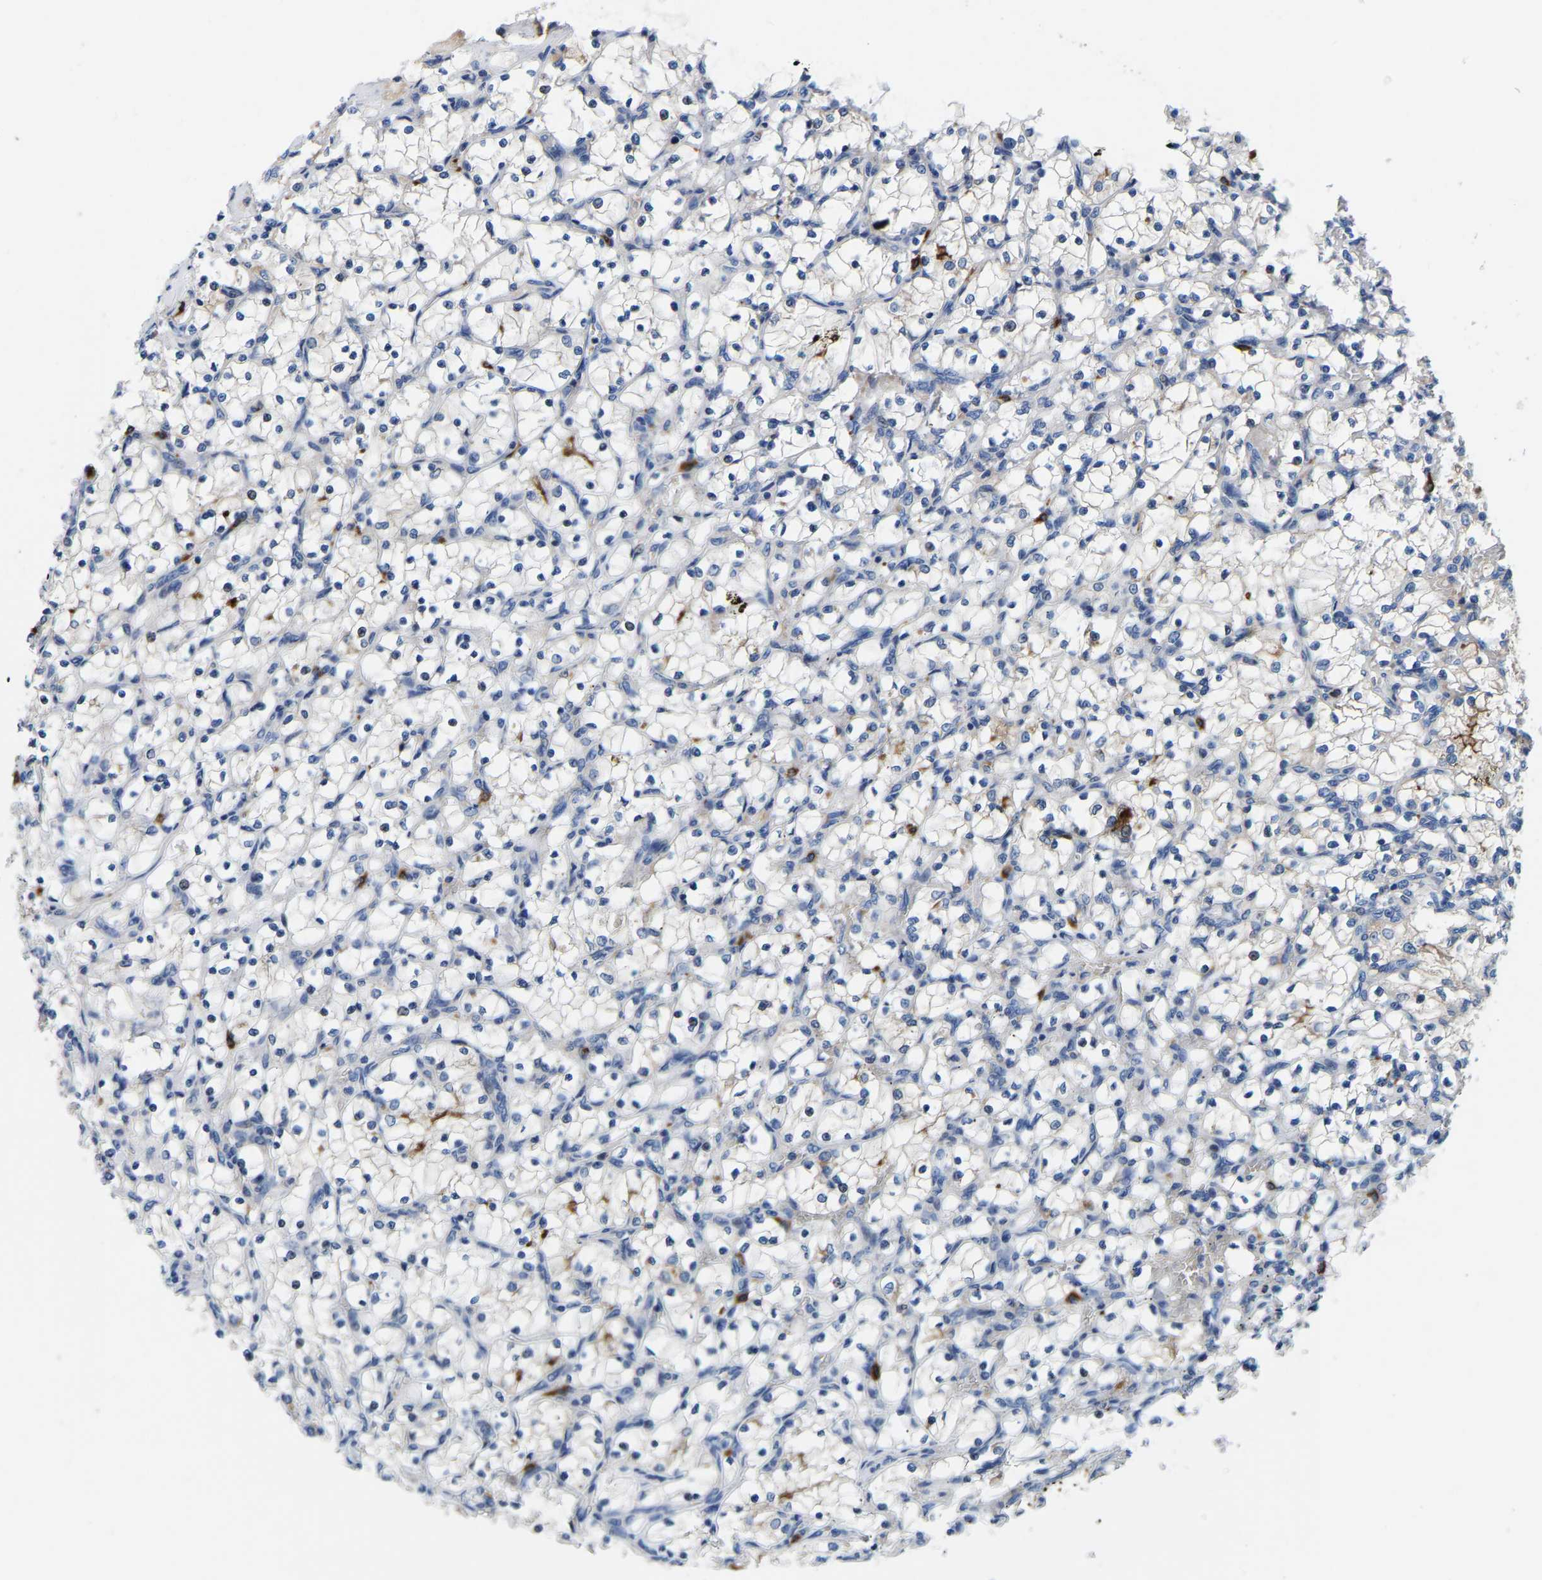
{"staining": {"intensity": "negative", "quantity": "none", "location": "none"}, "tissue": "renal cancer", "cell_type": "Tumor cells", "image_type": "cancer", "snomed": [{"axis": "morphology", "description": "Adenocarcinoma, NOS"}, {"axis": "topography", "description": "Kidney"}], "caption": "Tumor cells are negative for protein expression in human adenocarcinoma (renal).", "gene": "RAB27B", "patient": {"sex": "female", "age": 69}}